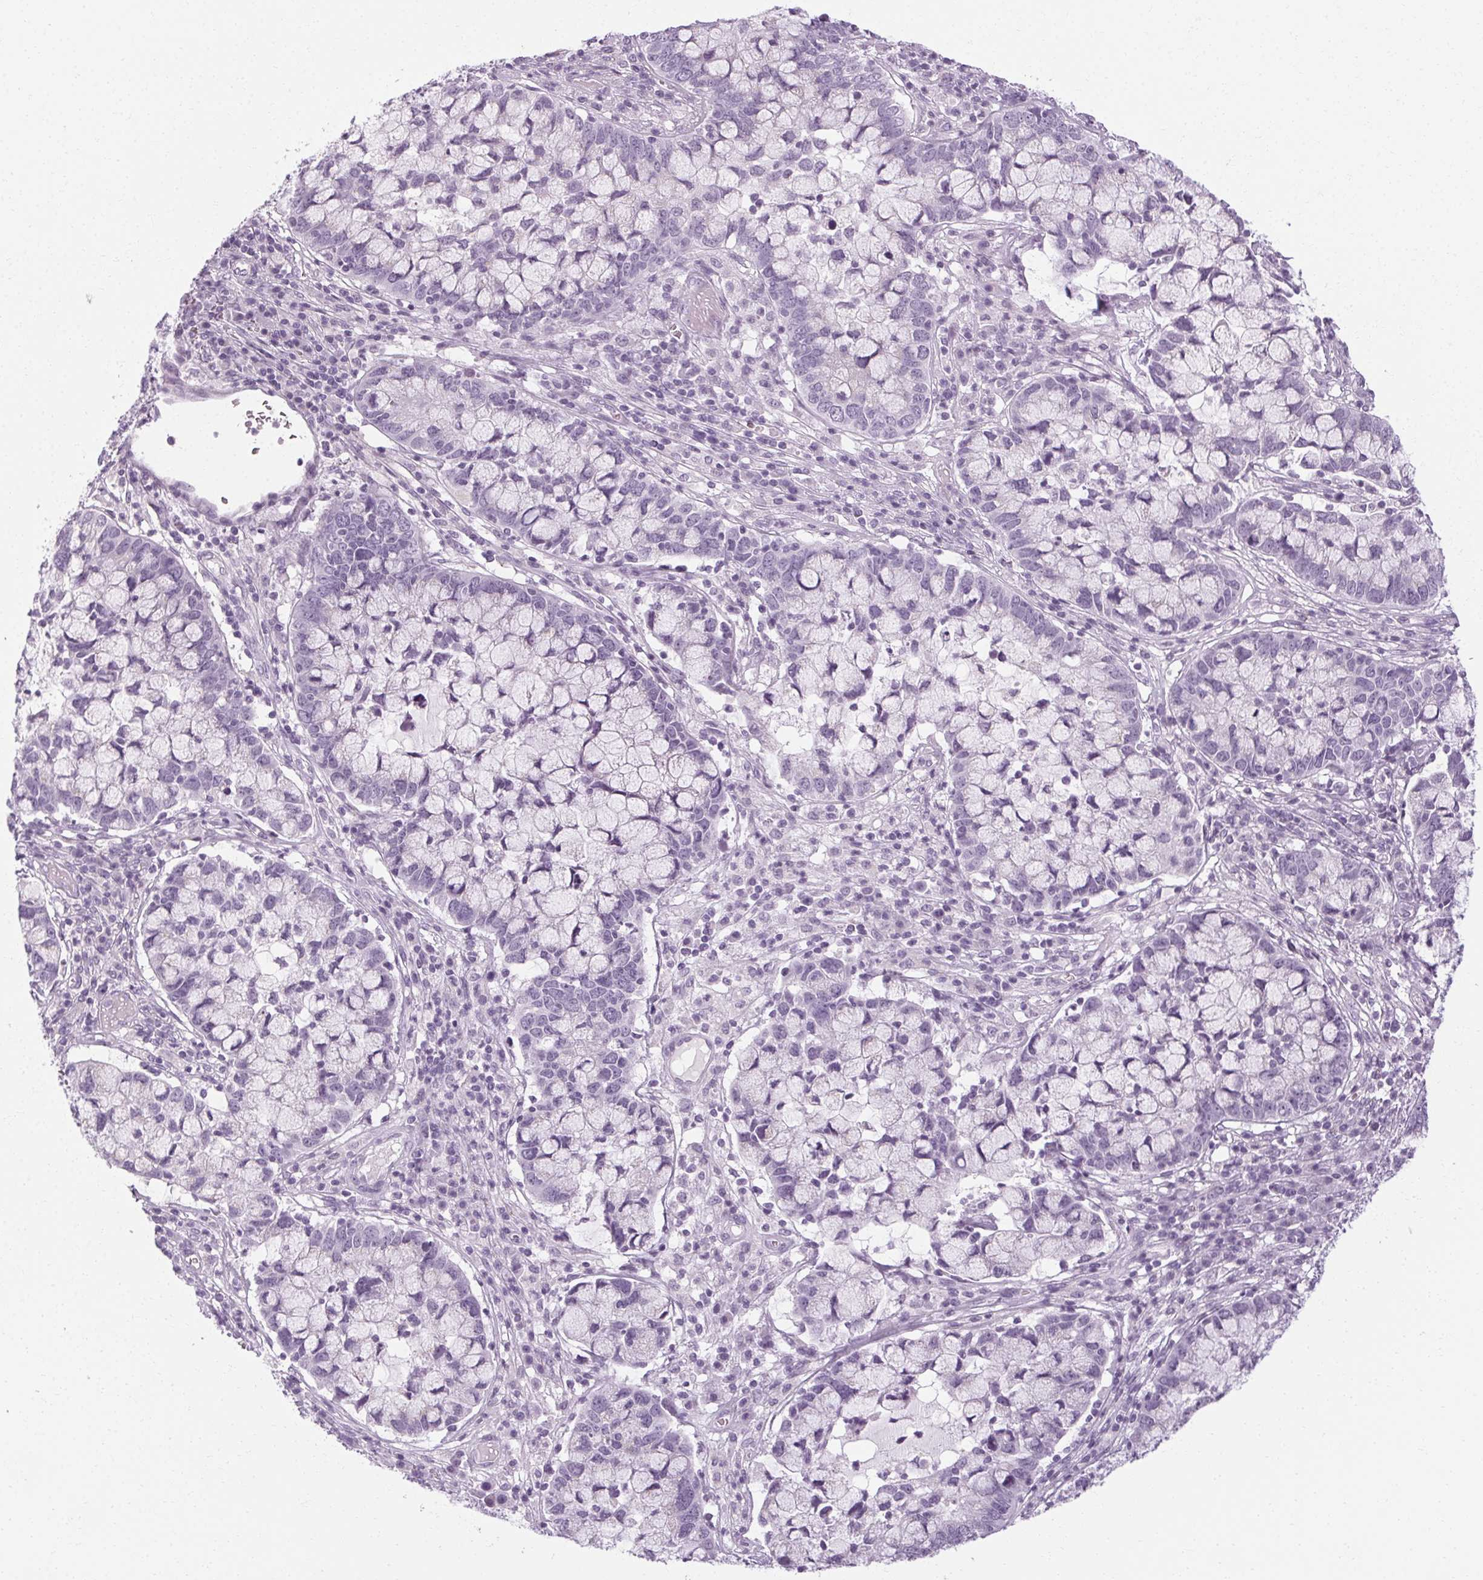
{"staining": {"intensity": "negative", "quantity": "none", "location": "none"}, "tissue": "cervical cancer", "cell_type": "Tumor cells", "image_type": "cancer", "snomed": [{"axis": "morphology", "description": "Adenocarcinoma, NOS"}, {"axis": "topography", "description": "Cervix"}], "caption": "The immunohistochemistry micrograph has no significant staining in tumor cells of cervical adenocarcinoma tissue.", "gene": "POMC", "patient": {"sex": "female", "age": 40}}